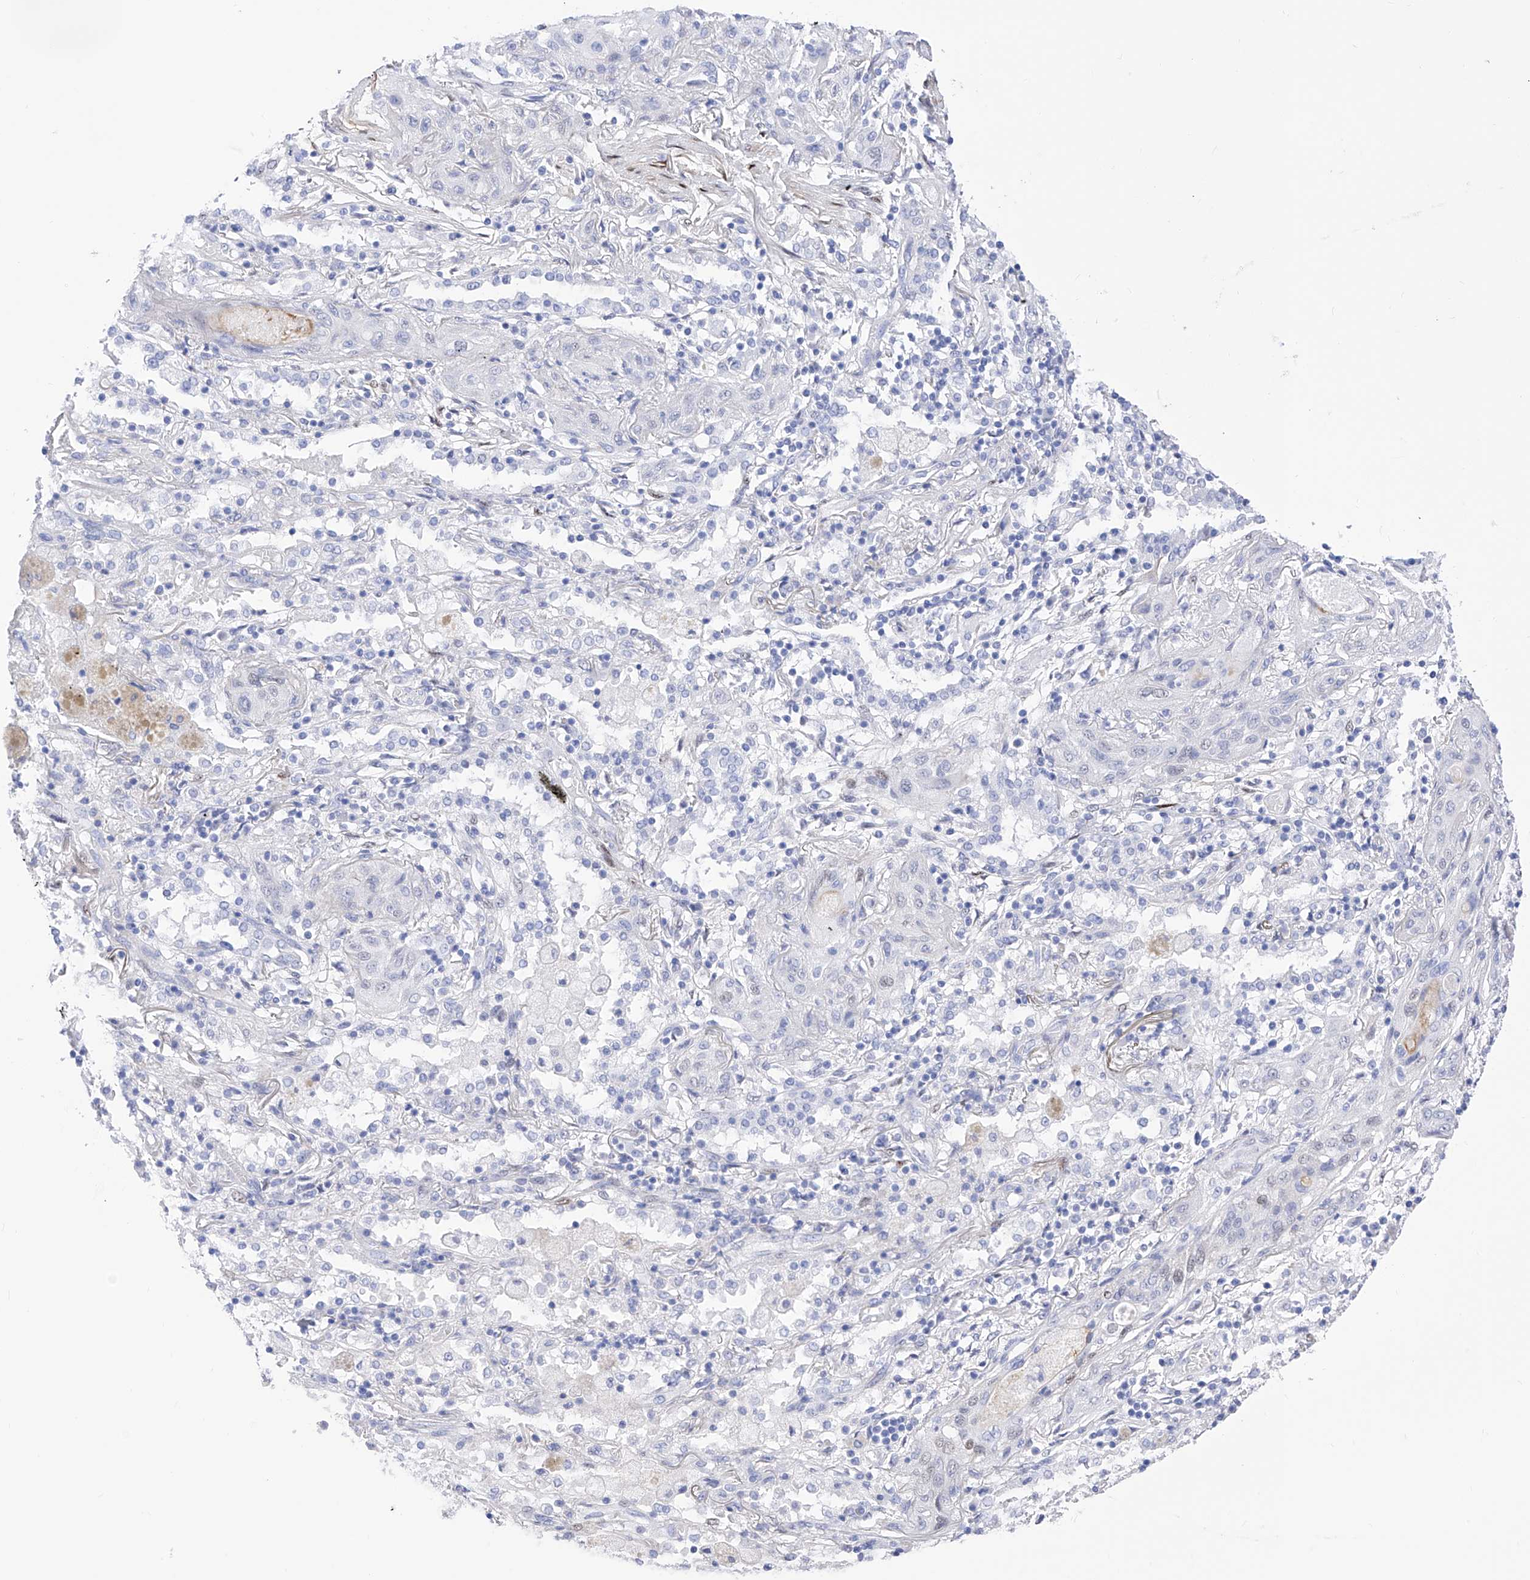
{"staining": {"intensity": "negative", "quantity": "none", "location": "none"}, "tissue": "lung cancer", "cell_type": "Tumor cells", "image_type": "cancer", "snomed": [{"axis": "morphology", "description": "Squamous cell carcinoma, NOS"}, {"axis": "topography", "description": "Lung"}], "caption": "This is an immunohistochemistry (IHC) micrograph of squamous cell carcinoma (lung). There is no positivity in tumor cells.", "gene": "TRPC7", "patient": {"sex": "female", "age": 47}}